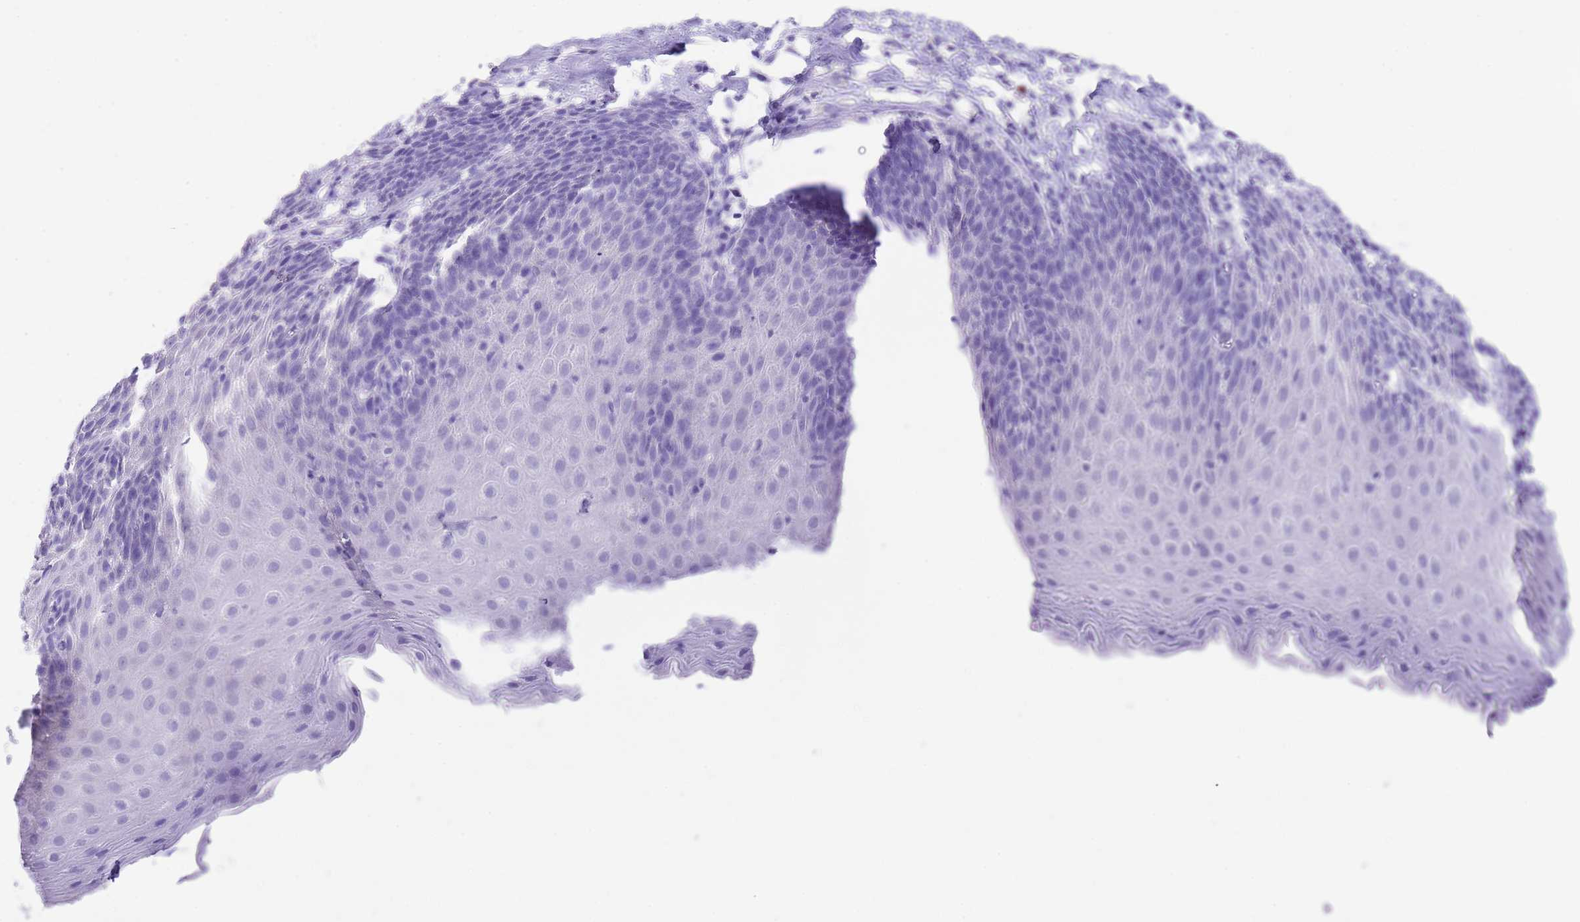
{"staining": {"intensity": "negative", "quantity": "none", "location": "none"}, "tissue": "esophagus", "cell_type": "Squamous epithelial cells", "image_type": "normal", "snomed": [{"axis": "morphology", "description": "Normal tissue, NOS"}, {"axis": "topography", "description": "Esophagus"}], "caption": "This is an immunohistochemistry histopathology image of unremarkable esophagus. There is no positivity in squamous epithelial cells.", "gene": "BHLHA15", "patient": {"sex": "female", "age": 61}}